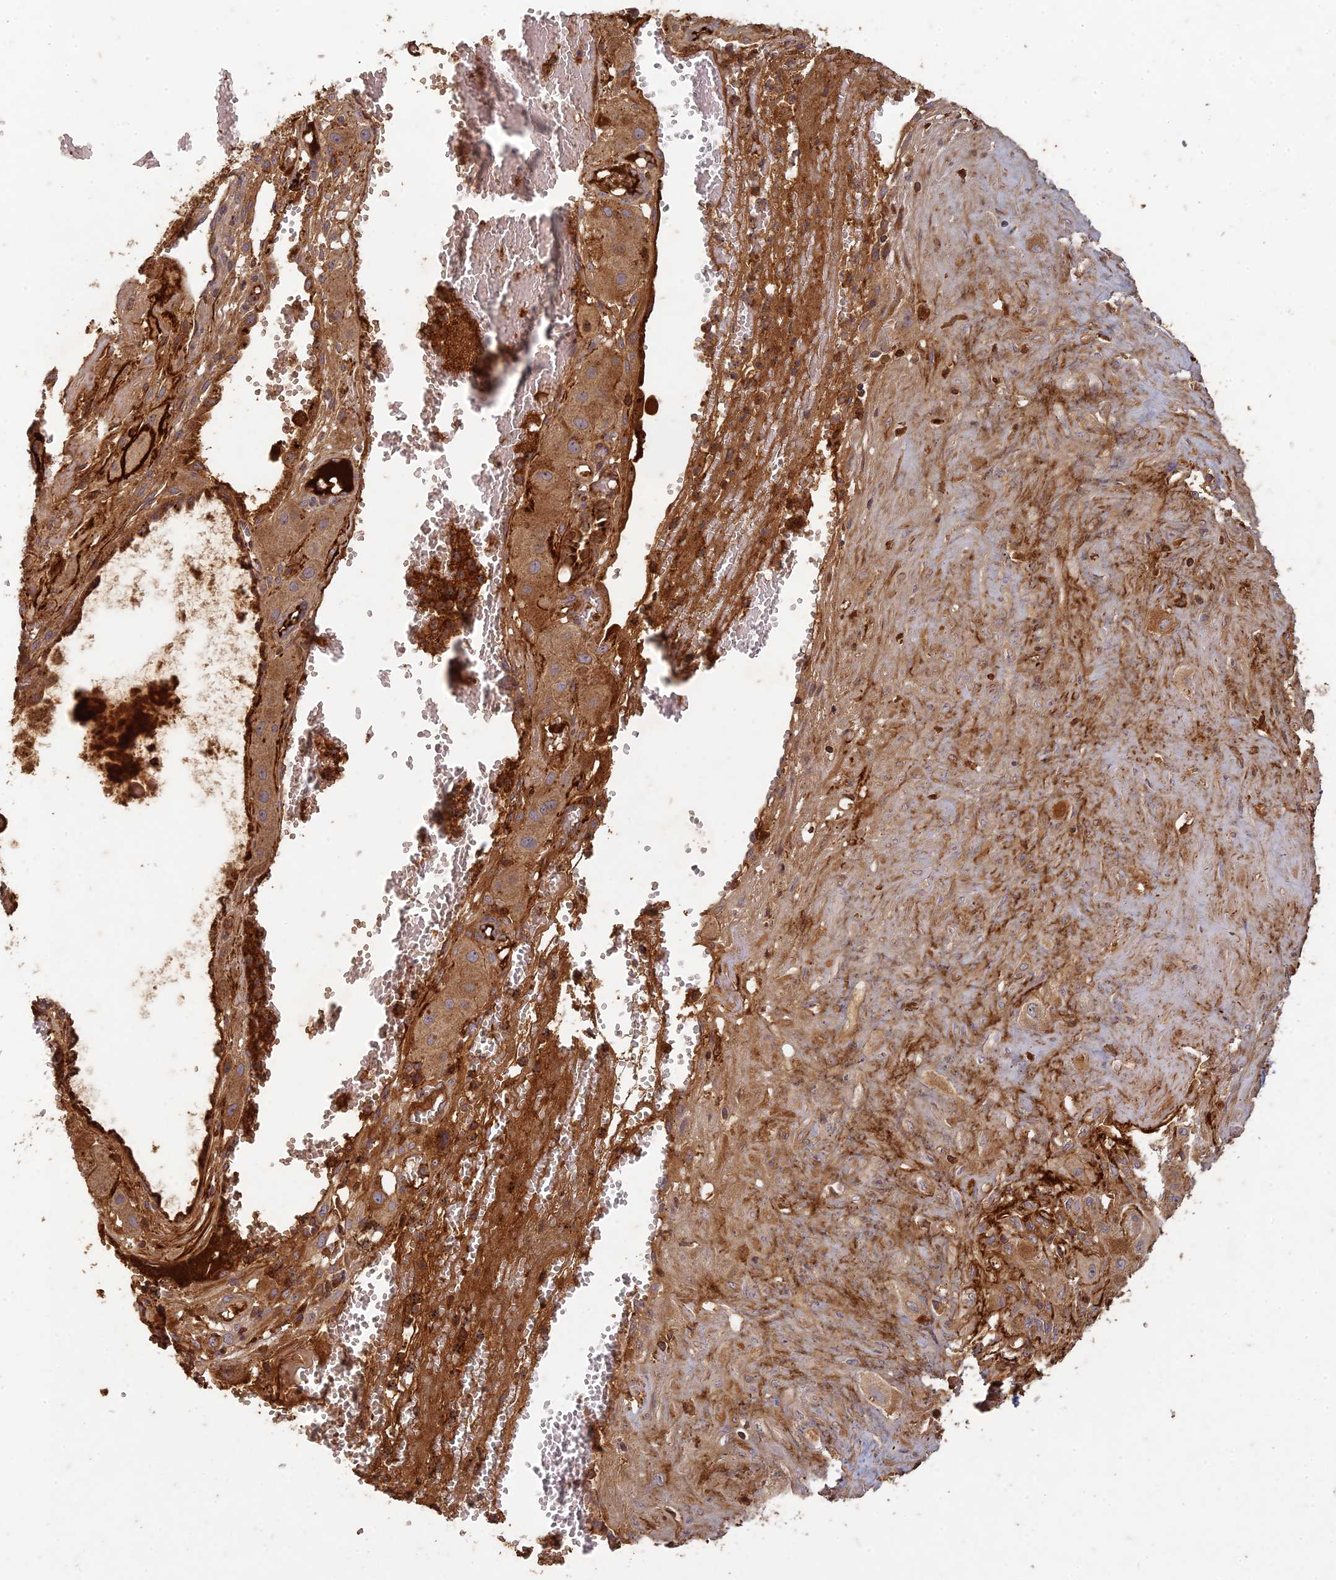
{"staining": {"intensity": "moderate", "quantity": ">75%", "location": "cytoplasmic/membranous"}, "tissue": "cervical cancer", "cell_type": "Tumor cells", "image_type": "cancer", "snomed": [{"axis": "morphology", "description": "Squamous cell carcinoma, NOS"}, {"axis": "topography", "description": "Cervix"}], "caption": "High-magnification brightfield microscopy of cervical cancer stained with DAB (brown) and counterstained with hematoxylin (blue). tumor cells exhibit moderate cytoplasmic/membranous expression is identified in approximately>75% of cells.", "gene": "TCF25", "patient": {"sex": "female", "age": 34}}